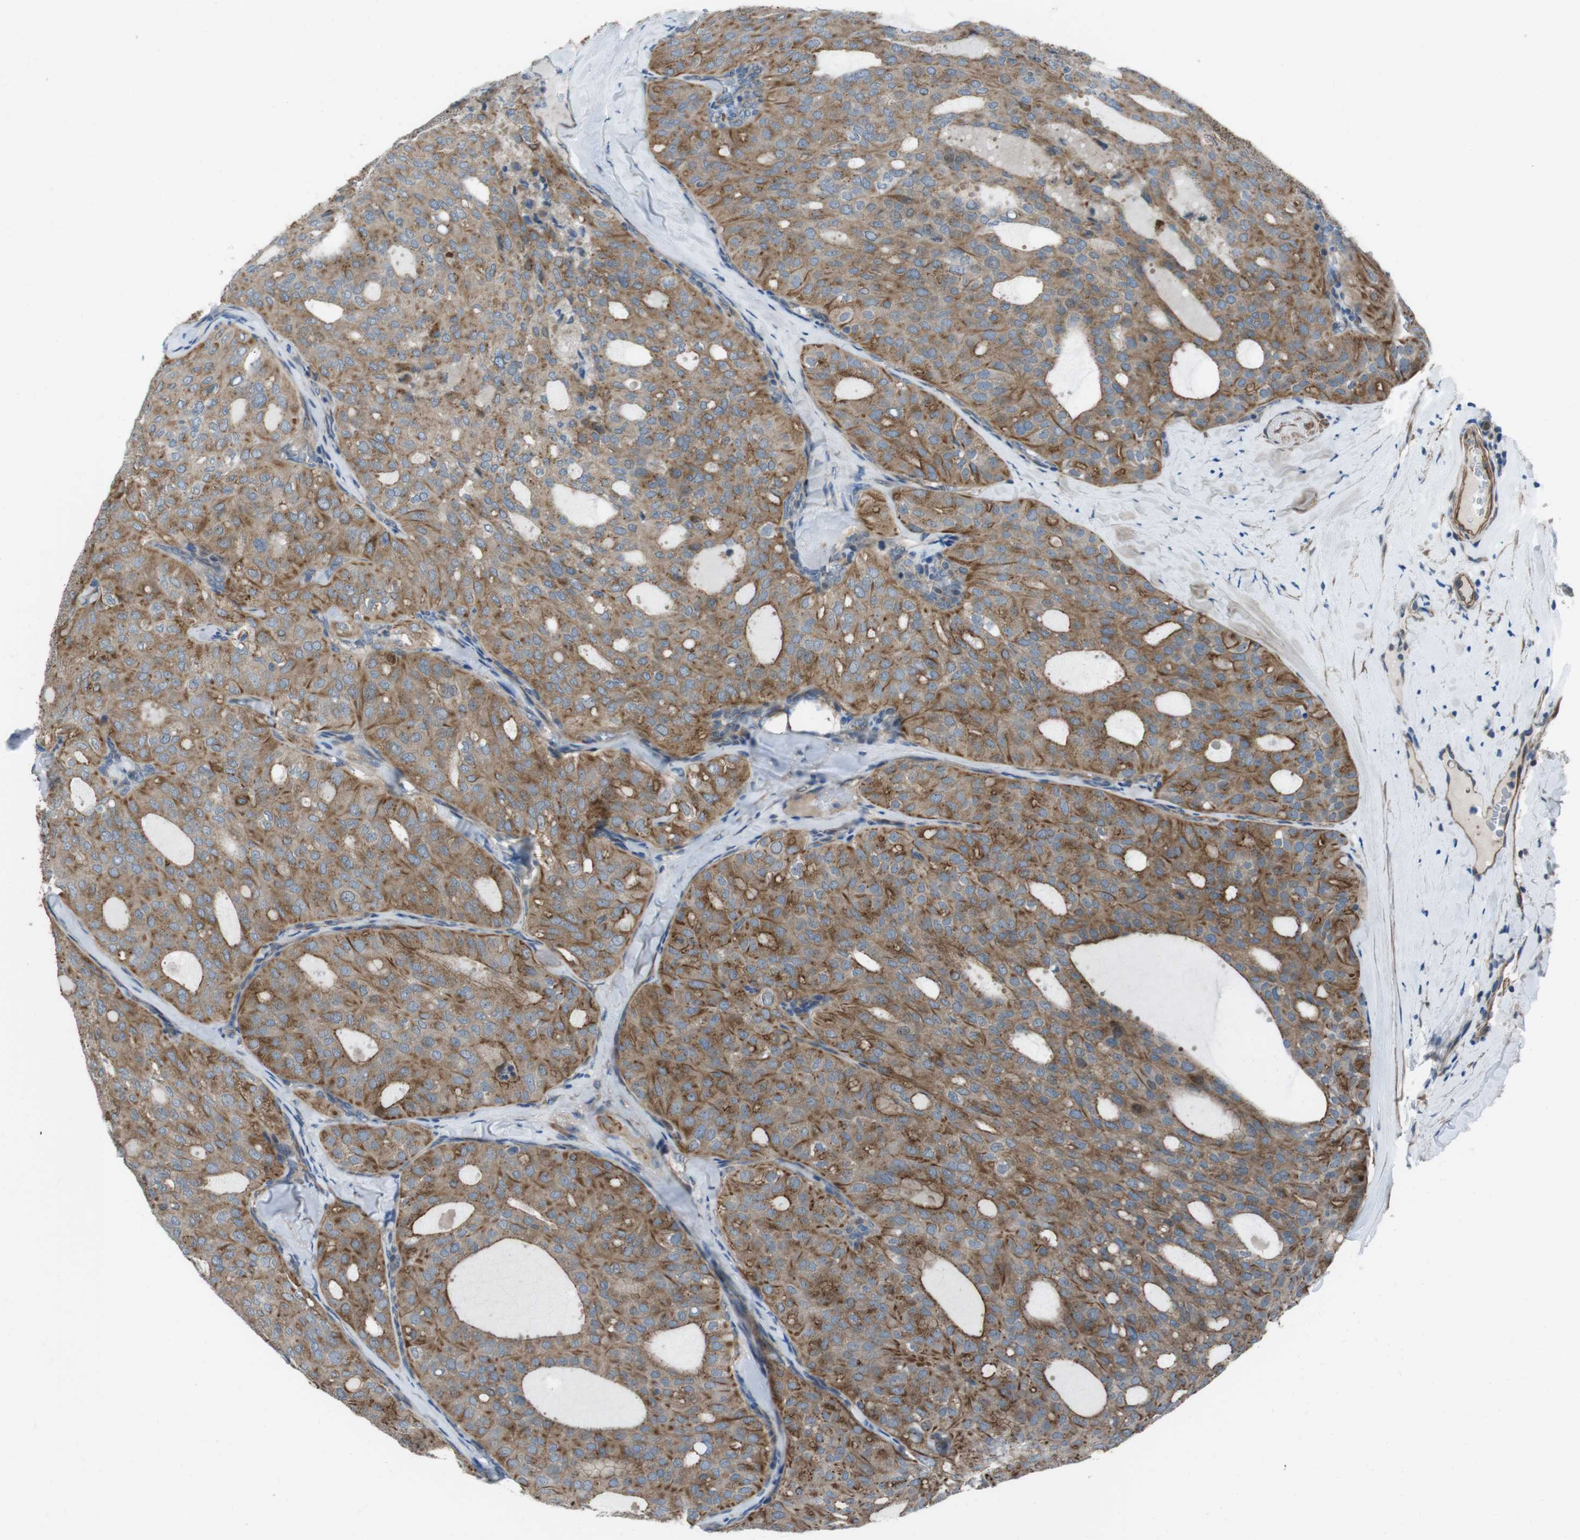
{"staining": {"intensity": "moderate", "quantity": ">75%", "location": "cytoplasmic/membranous"}, "tissue": "thyroid cancer", "cell_type": "Tumor cells", "image_type": "cancer", "snomed": [{"axis": "morphology", "description": "Follicular adenoma carcinoma, NOS"}, {"axis": "topography", "description": "Thyroid gland"}], "caption": "Immunohistochemistry (IHC) staining of thyroid cancer, which demonstrates medium levels of moderate cytoplasmic/membranous staining in about >75% of tumor cells indicating moderate cytoplasmic/membranous protein staining. The staining was performed using DAB (3,3'-diaminobenzidine) (brown) for protein detection and nuclei were counterstained in hematoxylin (blue).", "gene": "FAM174B", "patient": {"sex": "male", "age": 75}}